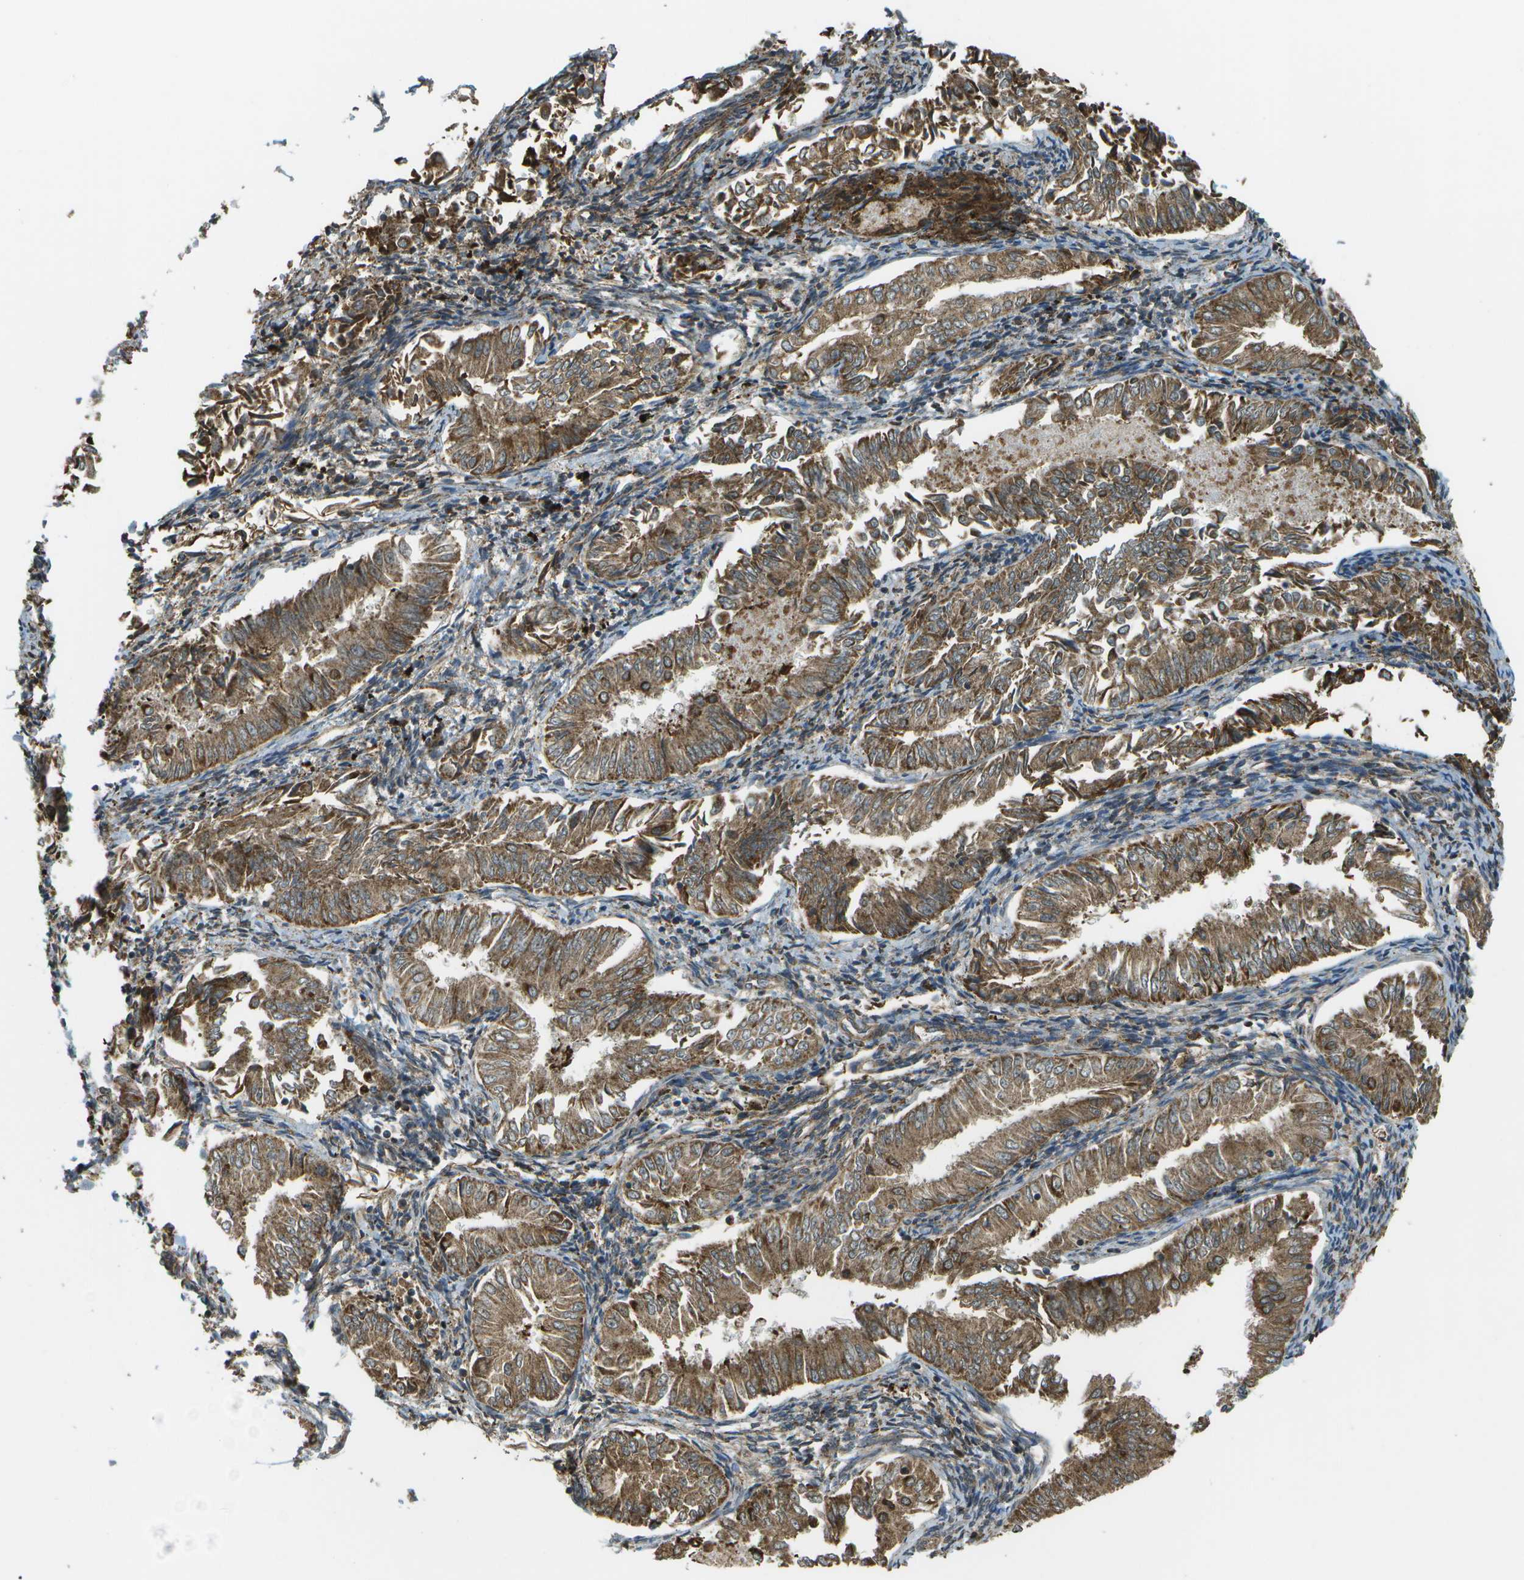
{"staining": {"intensity": "moderate", "quantity": ">75%", "location": "cytoplasmic/membranous"}, "tissue": "endometrial cancer", "cell_type": "Tumor cells", "image_type": "cancer", "snomed": [{"axis": "morphology", "description": "Adenocarcinoma, NOS"}, {"axis": "topography", "description": "Endometrium"}], "caption": "Human endometrial cancer stained with a brown dye demonstrates moderate cytoplasmic/membranous positive expression in approximately >75% of tumor cells.", "gene": "USP30", "patient": {"sex": "female", "age": 53}}